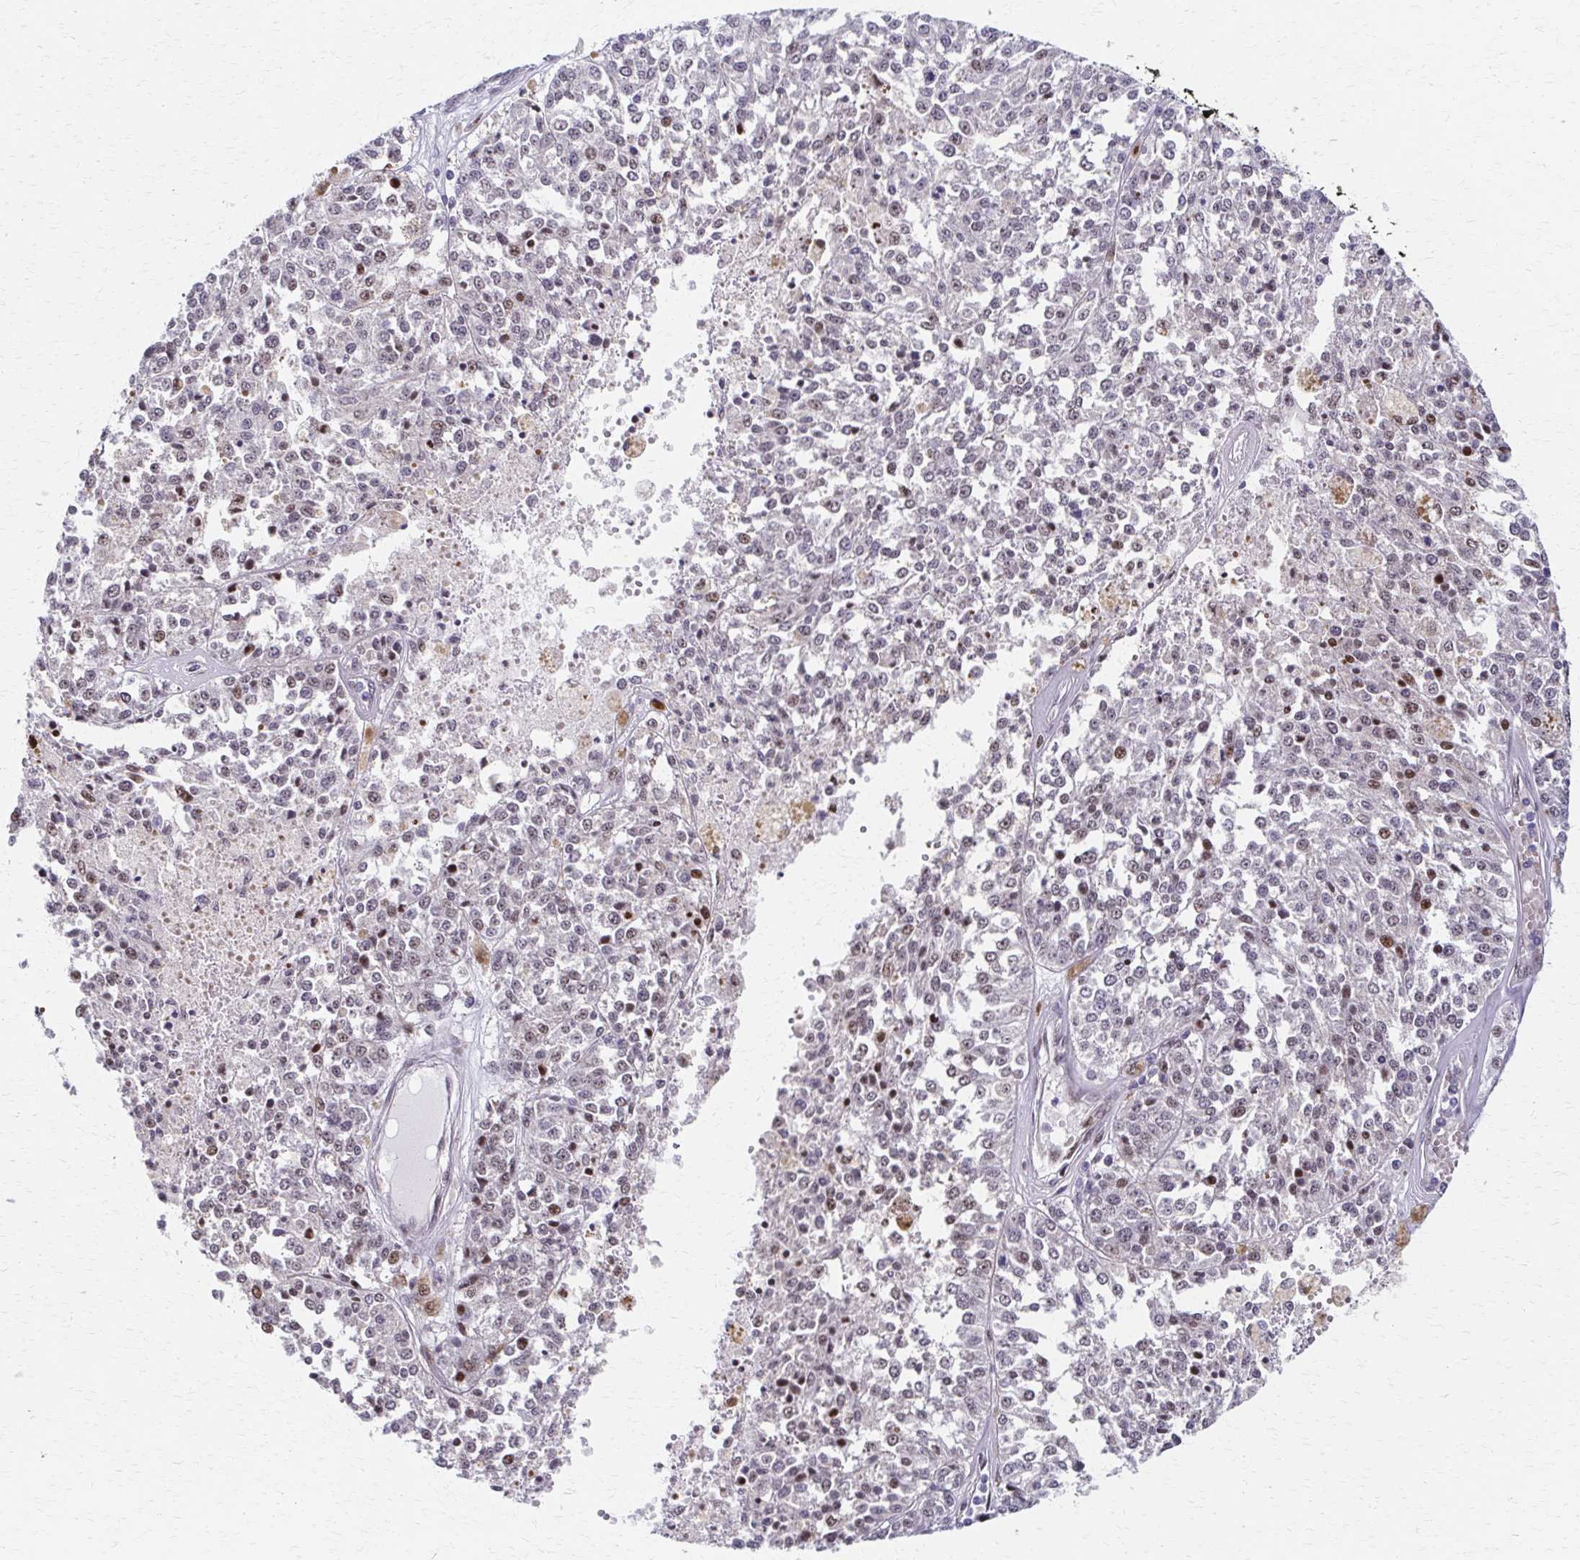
{"staining": {"intensity": "weak", "quantity": ">75%", "location": "nuclear"}, "tissue": "melanoma", "cell_type": "Tumor cells", "image_type": "cancer", "snomed": [{"axis": "morphology", "description": "Malignant melanoma, Metastatic site"}, {"axis": "topography", "description": "Lymph node"}], "caption": "This photomicrograph demonstrates malignant melanoma (metastatic site) stained with immunohistochemistry to label a protein in brown. The nuclear of tumor cells show weak positivity for the protein. Nuclei are counter-stained blue.", "gene": "PSMD7", "patient": {"sex": "female", "age": 64}}